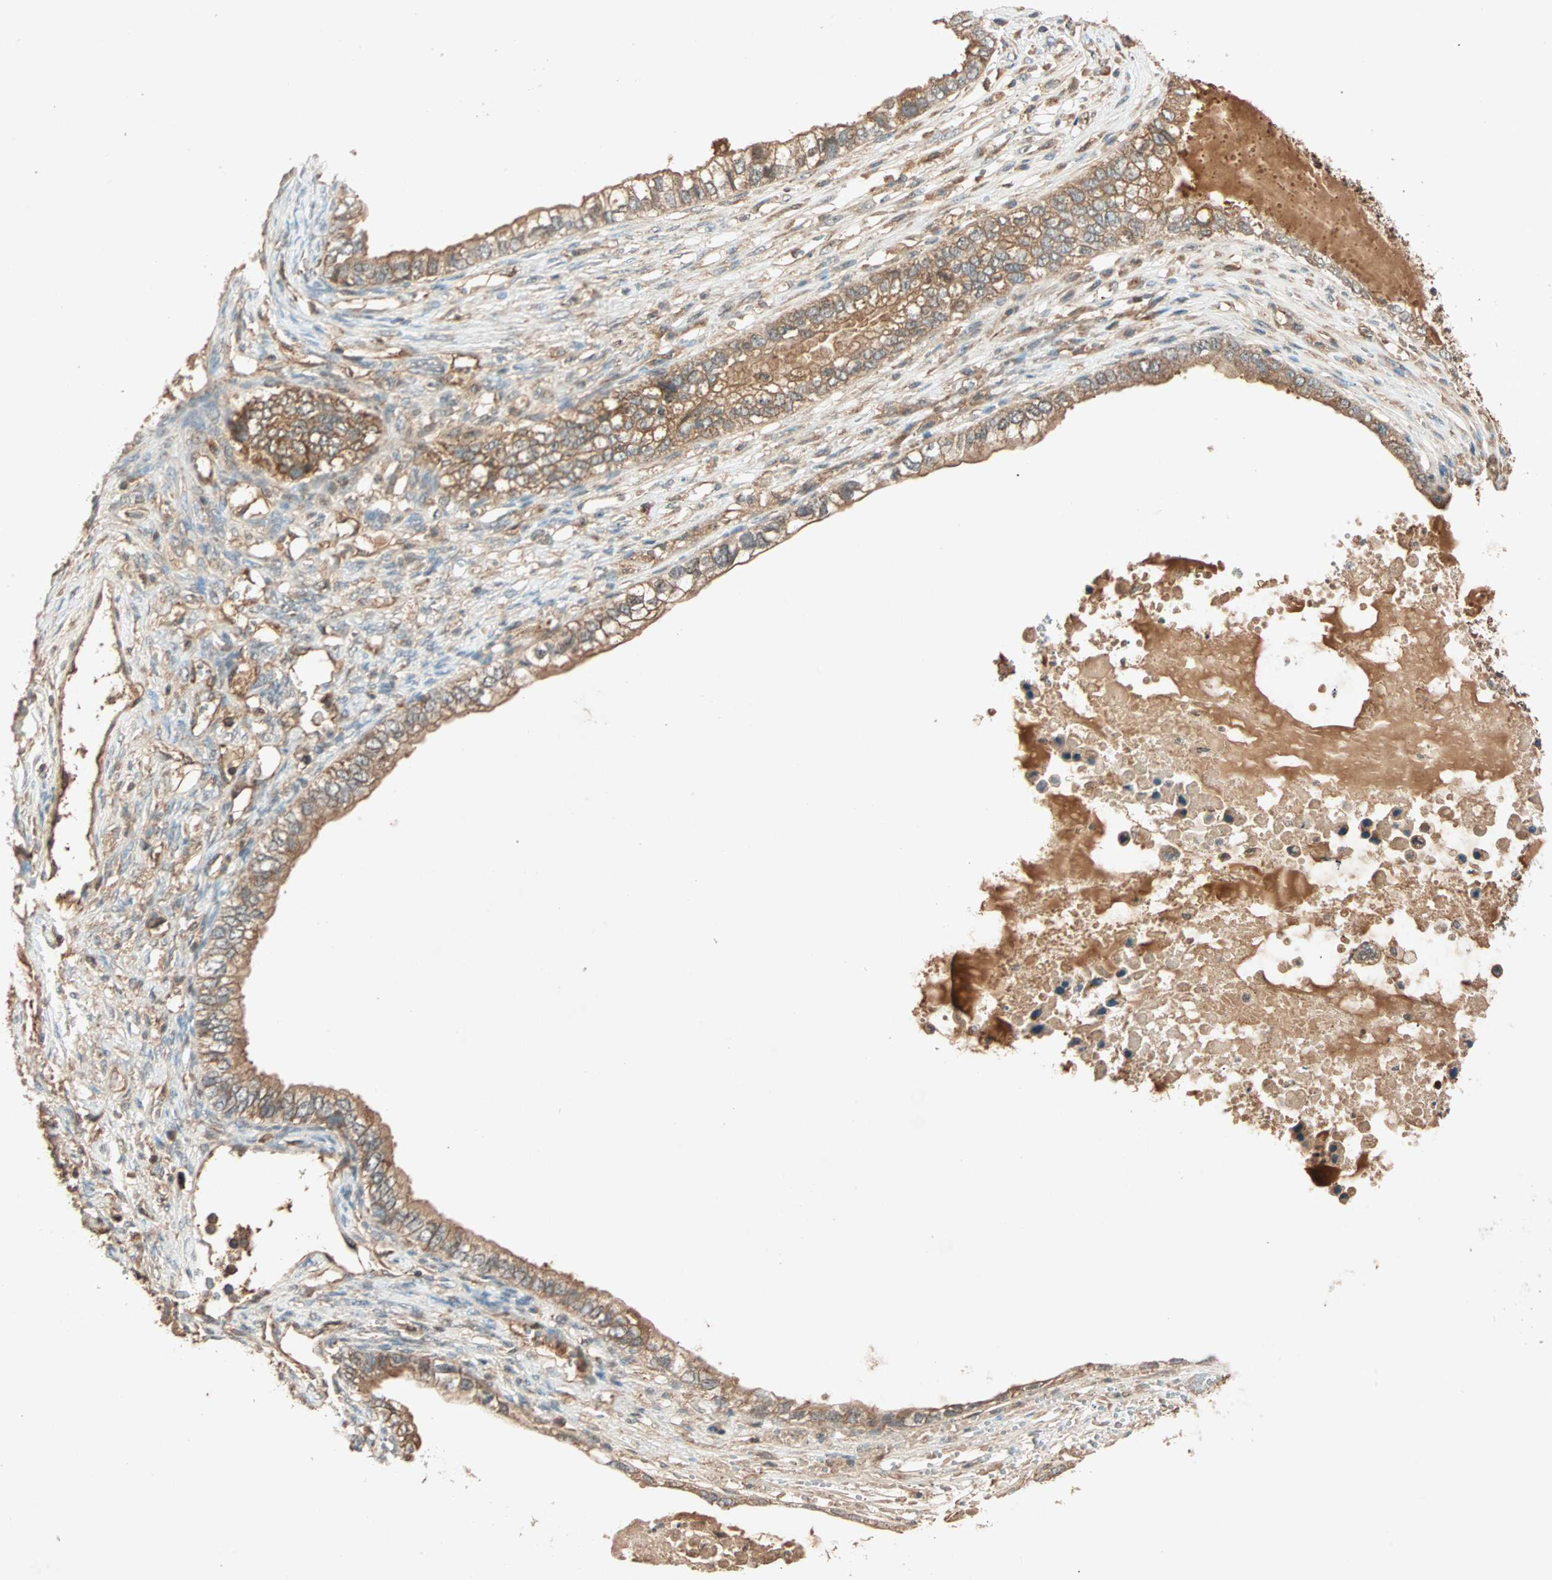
{"staining": {"intensity": "moderate", "quantity": ">75%", "location": "cytoplasmic/membranous"}, "tissue": "ovarian cancer", "cell_type": "Tumor cells", "image_type": "cancer", "snomed": [{"axis": "morphology", "description": "Cystadenocarcinoma, mucinous, NOS"}, {"axis": "topography", "description": "Ovary"}], "caption": "A photomicrograph showing moderate cytoplasmic/membranous expression in approximately >75% of tumor cells in ovarian mucinous cystadenocarcinoma, as visualized by brown immunohistochemical staining.", "gene": "MAPK1", "patient": {"sex": "female", "age": 80}}